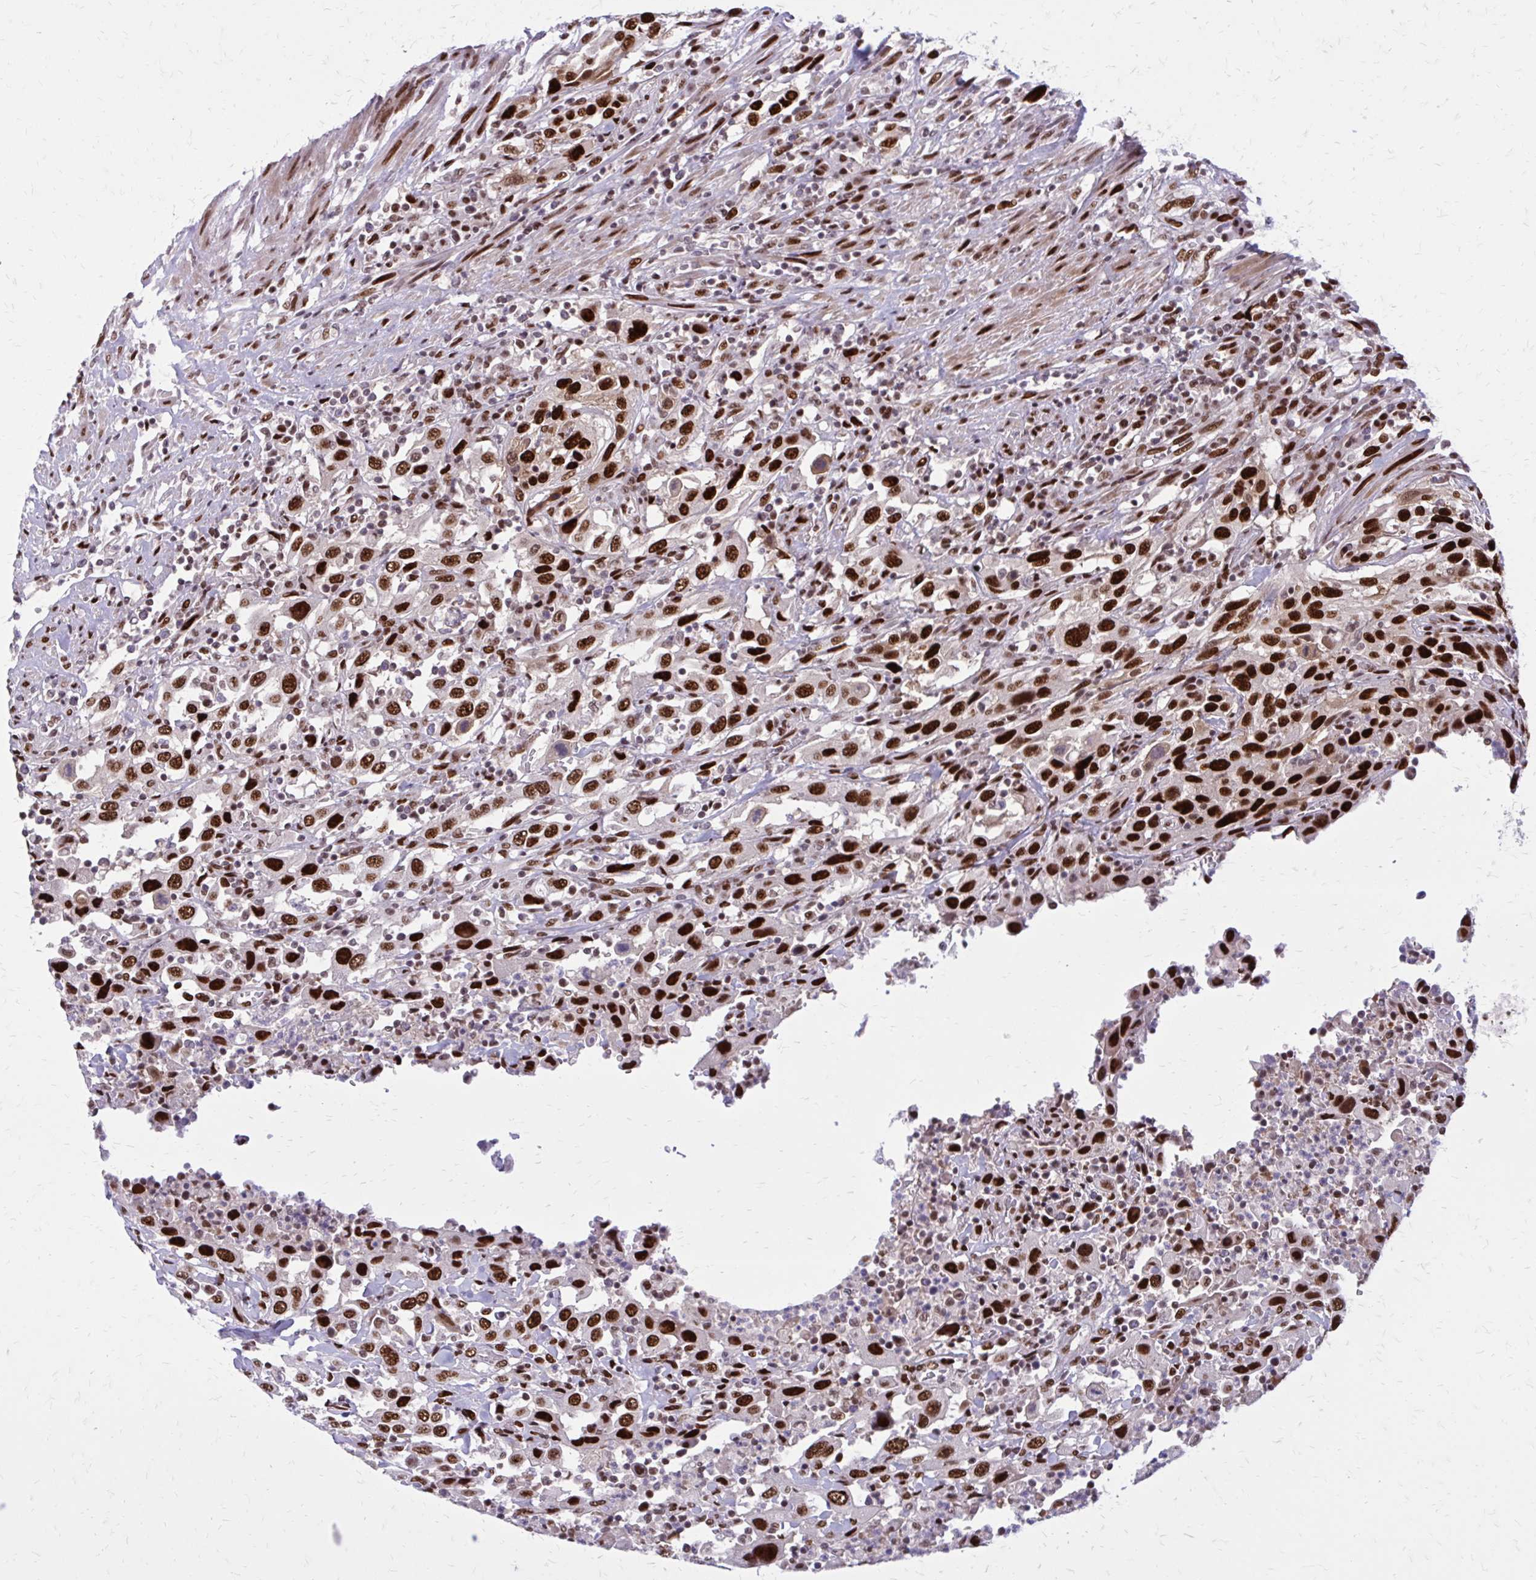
{"staining": {"intensity": "strong", "quantity": ">75%", "location": "nuclear"}, "tissue": "urothelial cancer", "cell_type": "Tumor cells", "image_type": "cancer", "snomed": [{"axis": "morphology", "description": "Urothelial carcinoma, High grade"}, {"axis": "topography", "description": "Urinary bladder"}], "caption": "Urothelial cancer tissue reveals strong nuclear positivity in about >75% of tumor cells", "gene": "PSME4", "patient": {"sex": "male", "age": 61}}